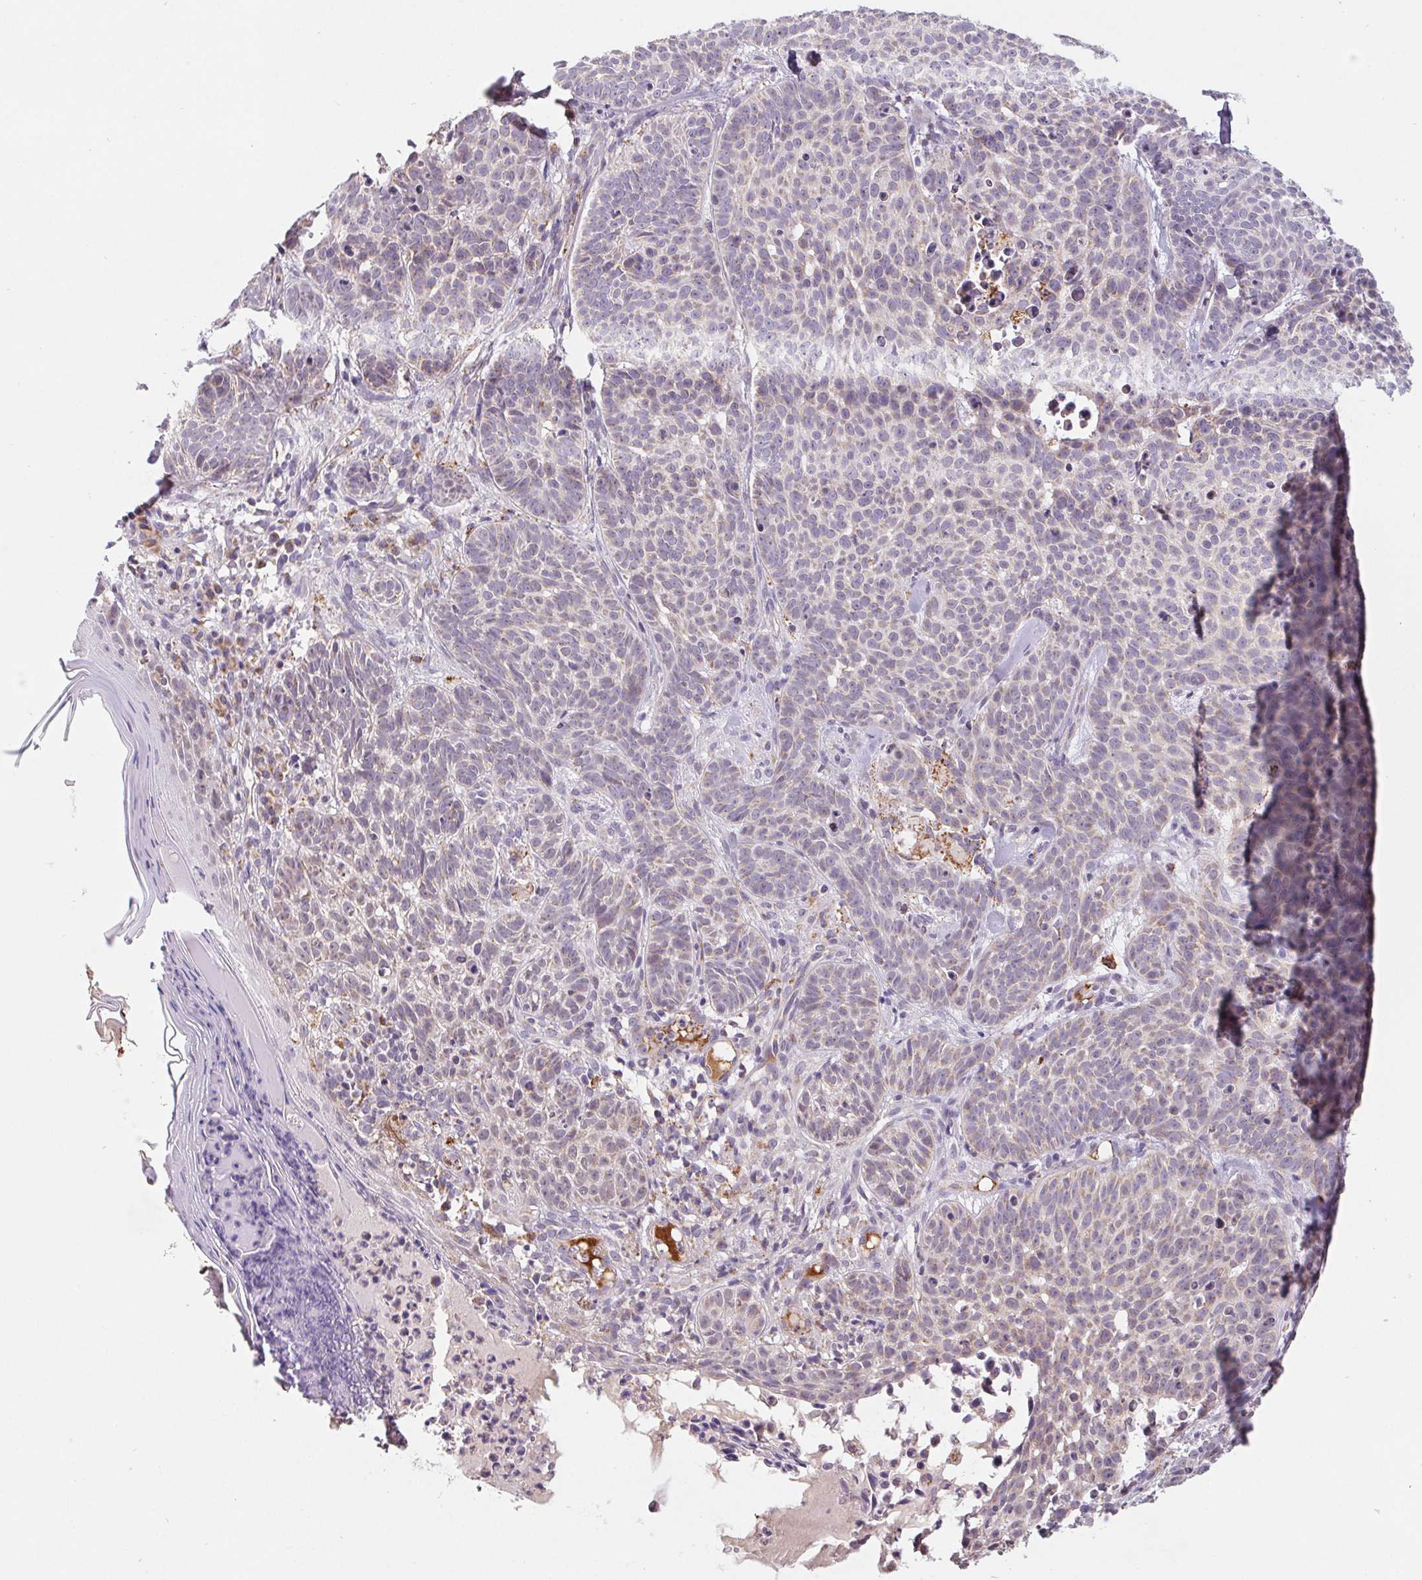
{"staining": {"intensity": "weak", "quantity": "<25%", "location": "cytoplasmic/membranous"}, "tissue": "skin cancer", "cell_type": "Tumor cells", "image_type": "cancer", "snomed": [{"axis": "morphology", "description": "Basal cell carcinoma"}, {"axis": "topography", "description": "Skin"}], "caption": "Immunohistochemistry (IHC) of human skin cancer (basal cell carcinoma) demonstrates no positivity in tumor cells.", "gene": "EMC6", "patient": {"sex": "male", "age": 90}}